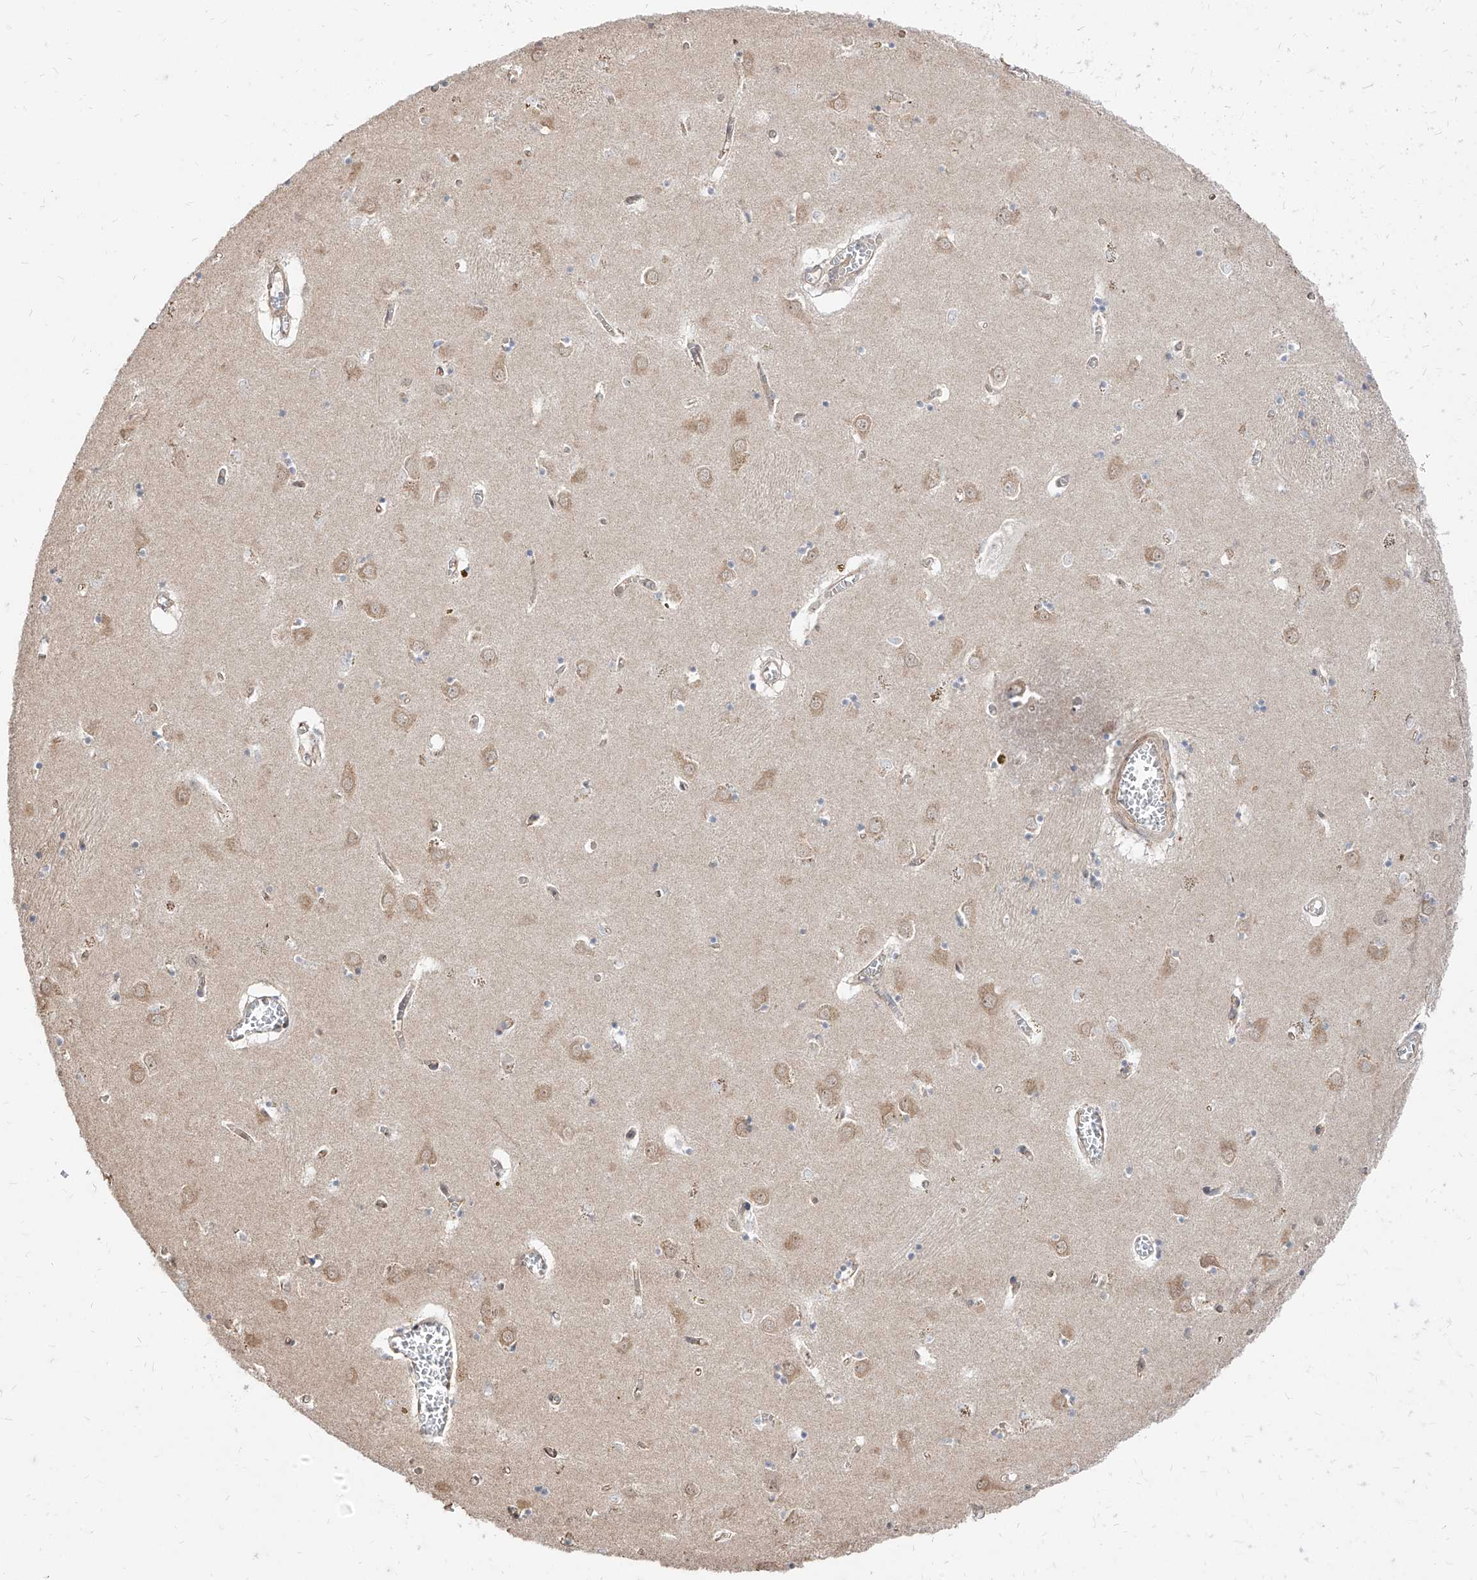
{"staining": {"intensity": "negative", "quantity": "none", "location": "none"}, "tissue": "caudate", "cell_type": "Glial cells", "image_type": "normal", "snomed": [{"axis": "morphology", "description": "Normal tissue, NOS"}, {"axis": "topography", "description": "Lateral ventricle wall"}], "caption": "This is a histopathology image of IHC staining of benign caudate, which shows no expression in glial cells. (Stains: DAB immunohistochemistry (IHC) with hematoxylin counter stain, Microscopy: brightfield microscopy at high magnification).", "gene": "C8orf82", "patient": {"sex": "male", "age": 70}}